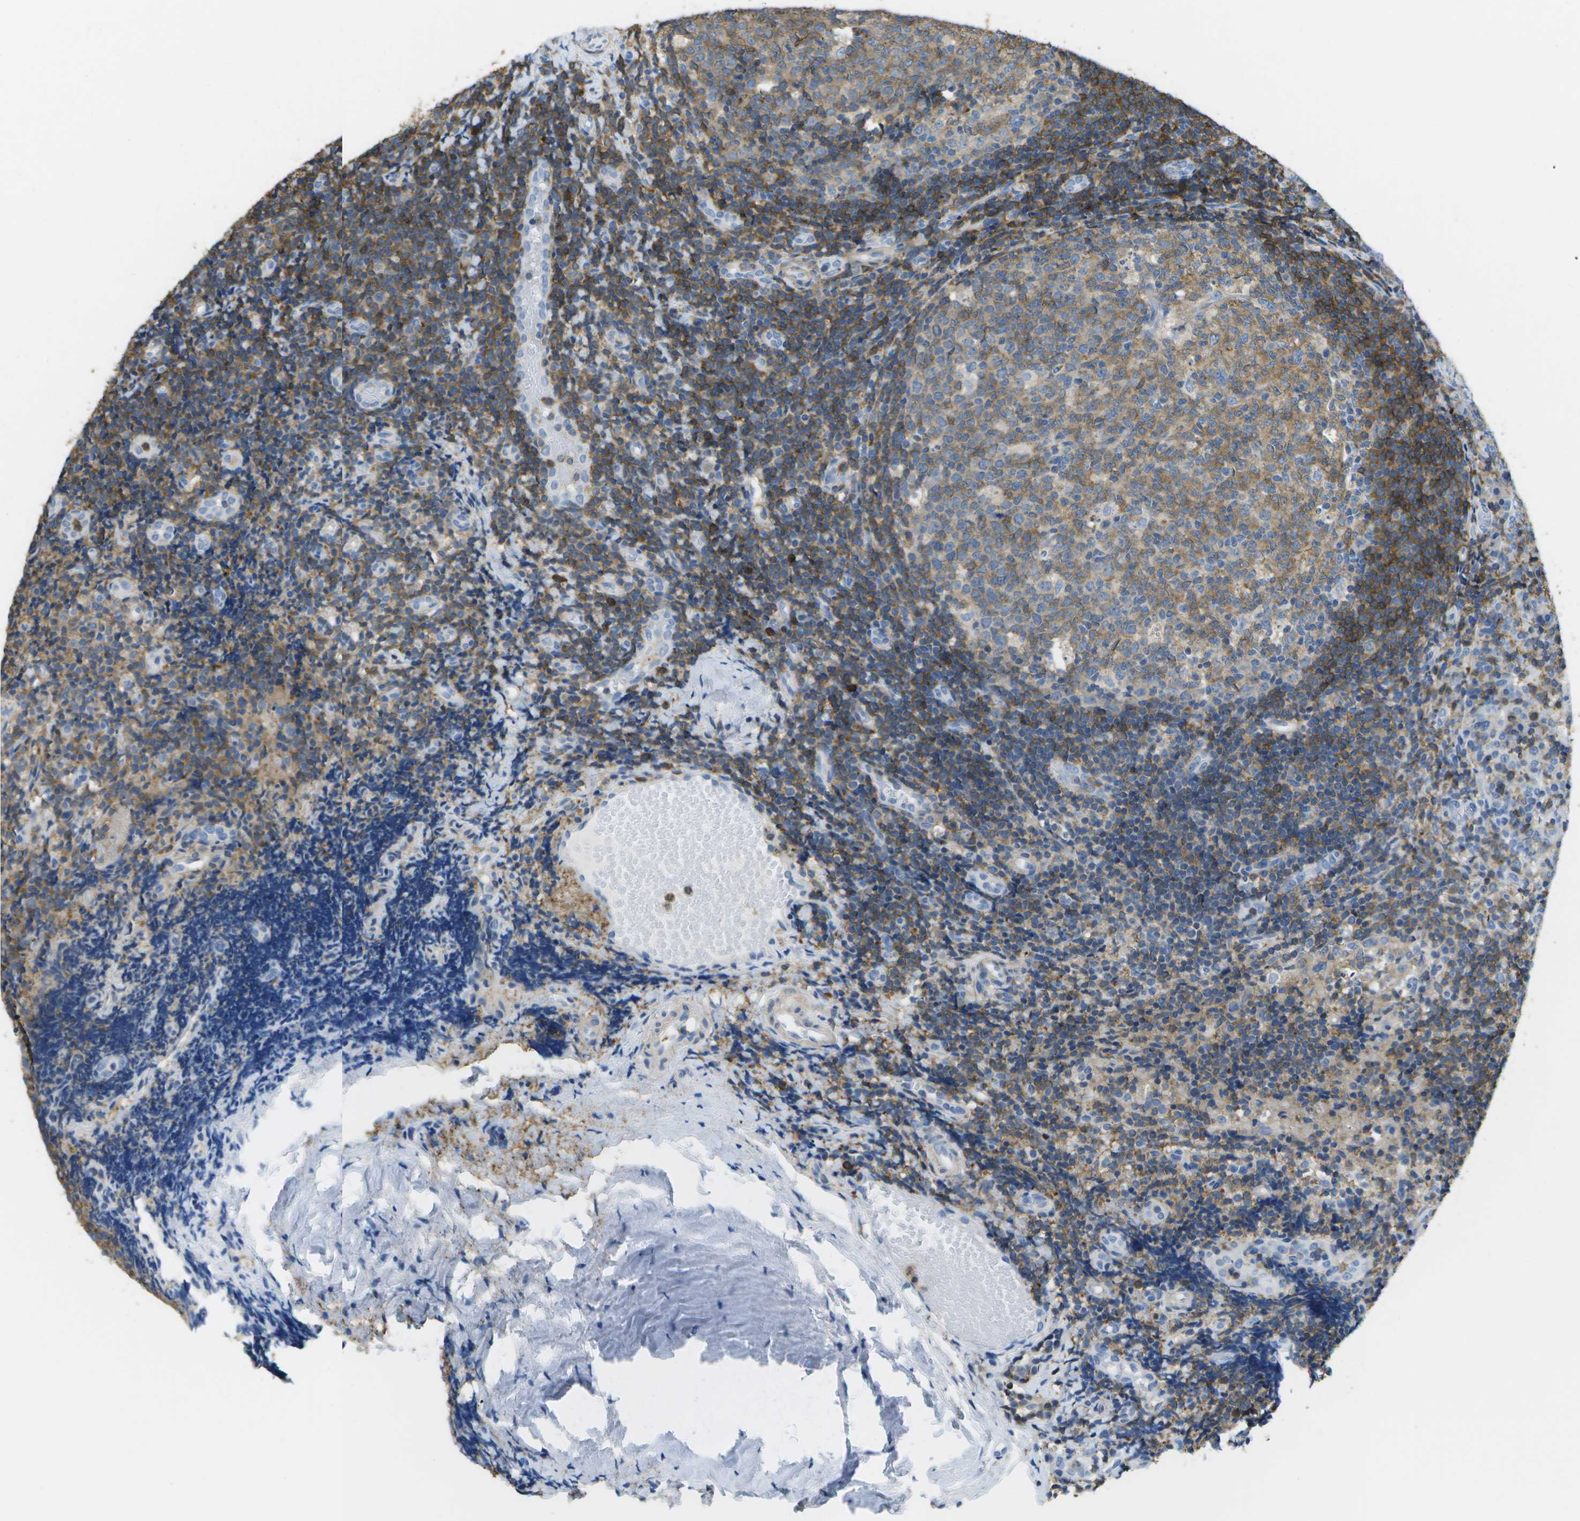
{"staining": {"intensity": "moderate", "quantity": ">75%", "location": "cytoplasmic/membranous"}, "tissue": "tonsil", "cell_type": "Germinal center cells", "image_type": "normal", "snomed": [{"axis": "morphology", "description": "Normal tissue, NOS"}, {"axis": "topography", "description": "Tonsil"}], "caption": "This image demonstrates immunohistochemistry staining of unremarkable tonsil, with medium moderate cytoplasmic/membranous staining in about >75% of germinal center cells.", "gene": "RCSD1", "patient": {"sex": "female", "age": 19}}